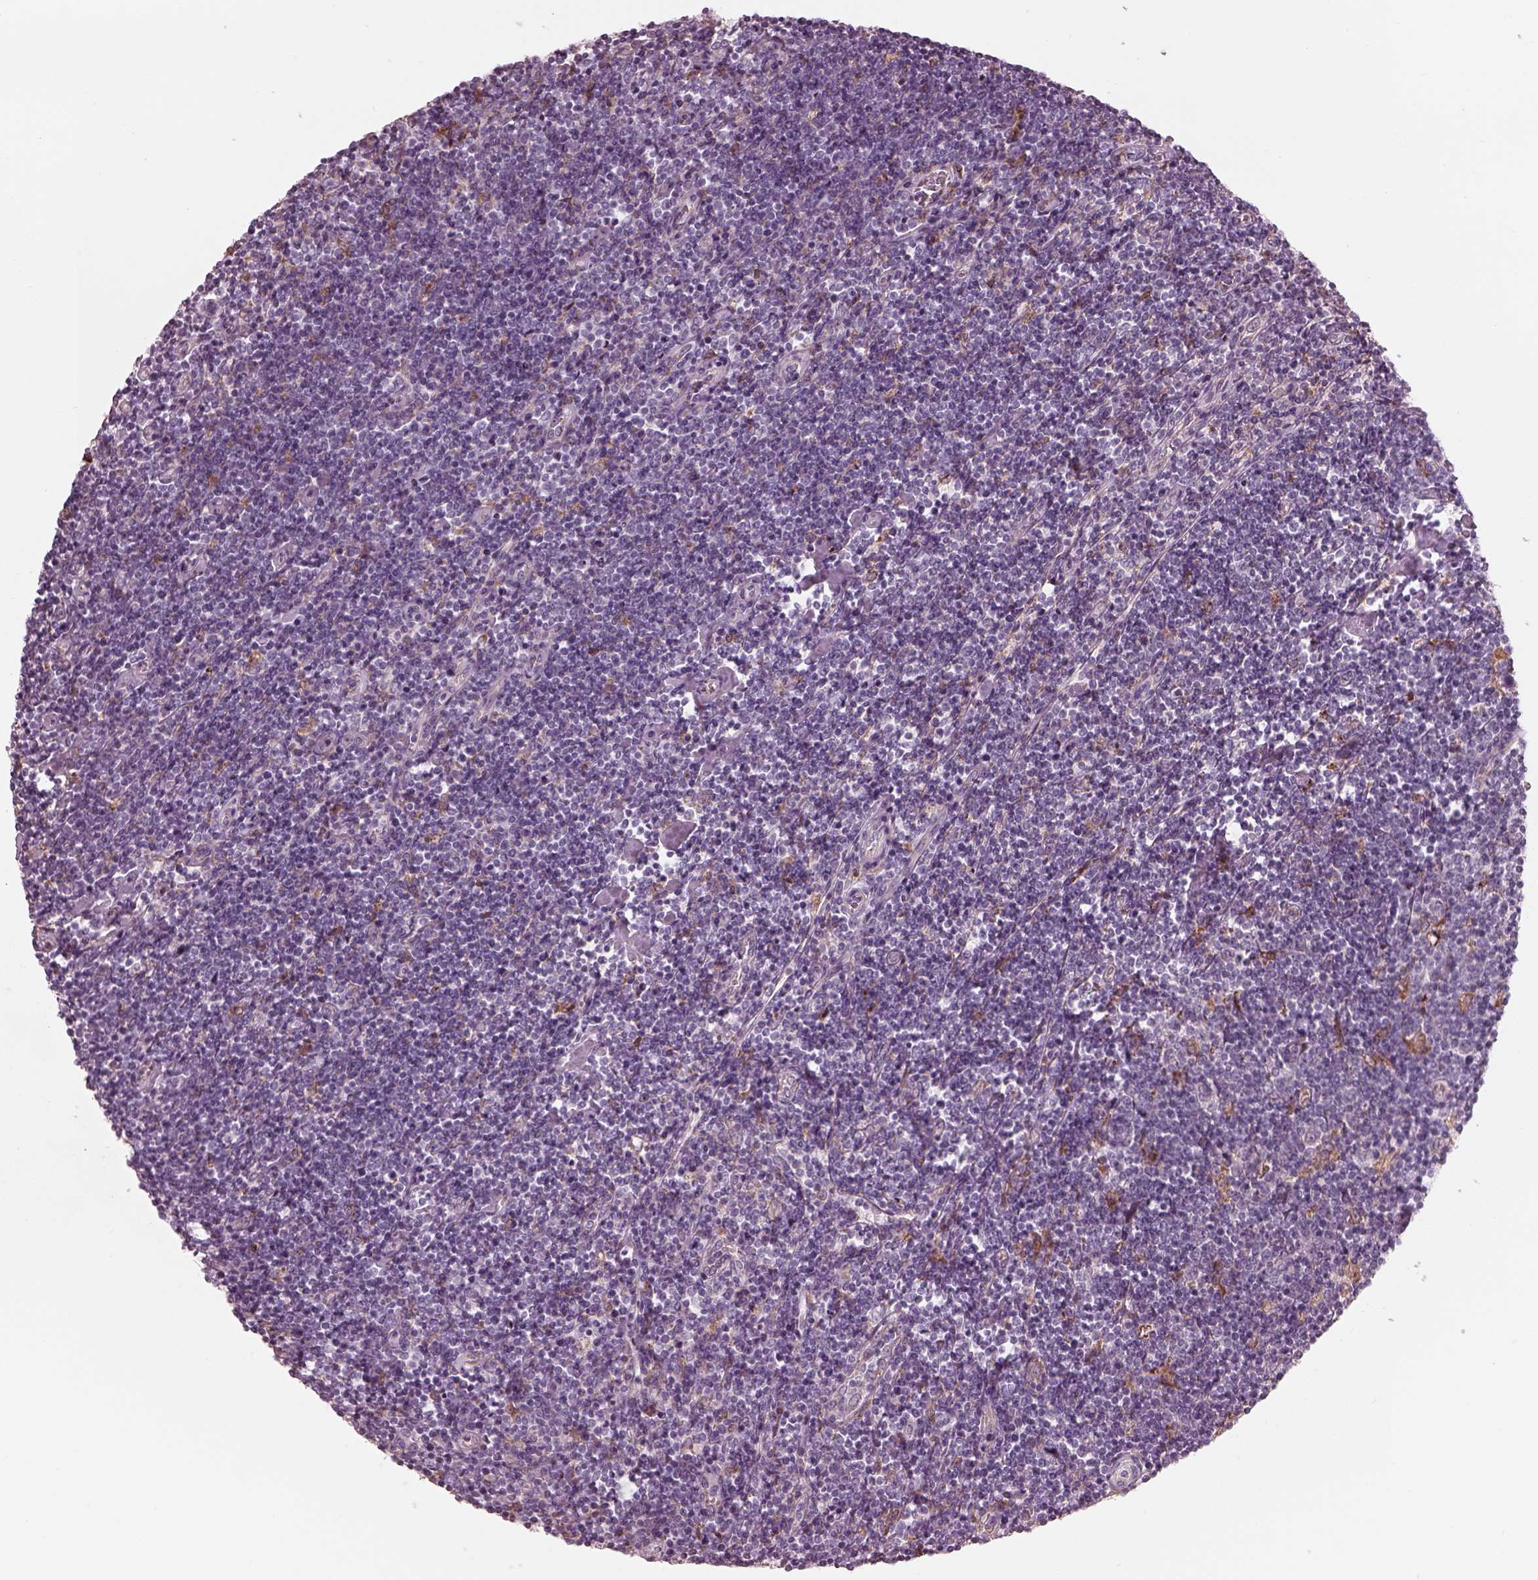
{"staining": {"intensity": "negative", "quantity": "none", "location": "none"}, "tissue": "lymphoma", "cell_type": "Tumor cells", "image_type": "cancer", "snomed": [{"axis": "morphology", "description": "Hodgkin's disease, NOS"}, {"axis": "topography", "description": "Lymph node"}], "caption": "An immunohistochemistry micrograph of Hodgkin's disease is shown. There is no staining in tumor cells of Hodgkin's disease.", "gene": "CADM2", "patient": {"sex": "male", "age": 40}}